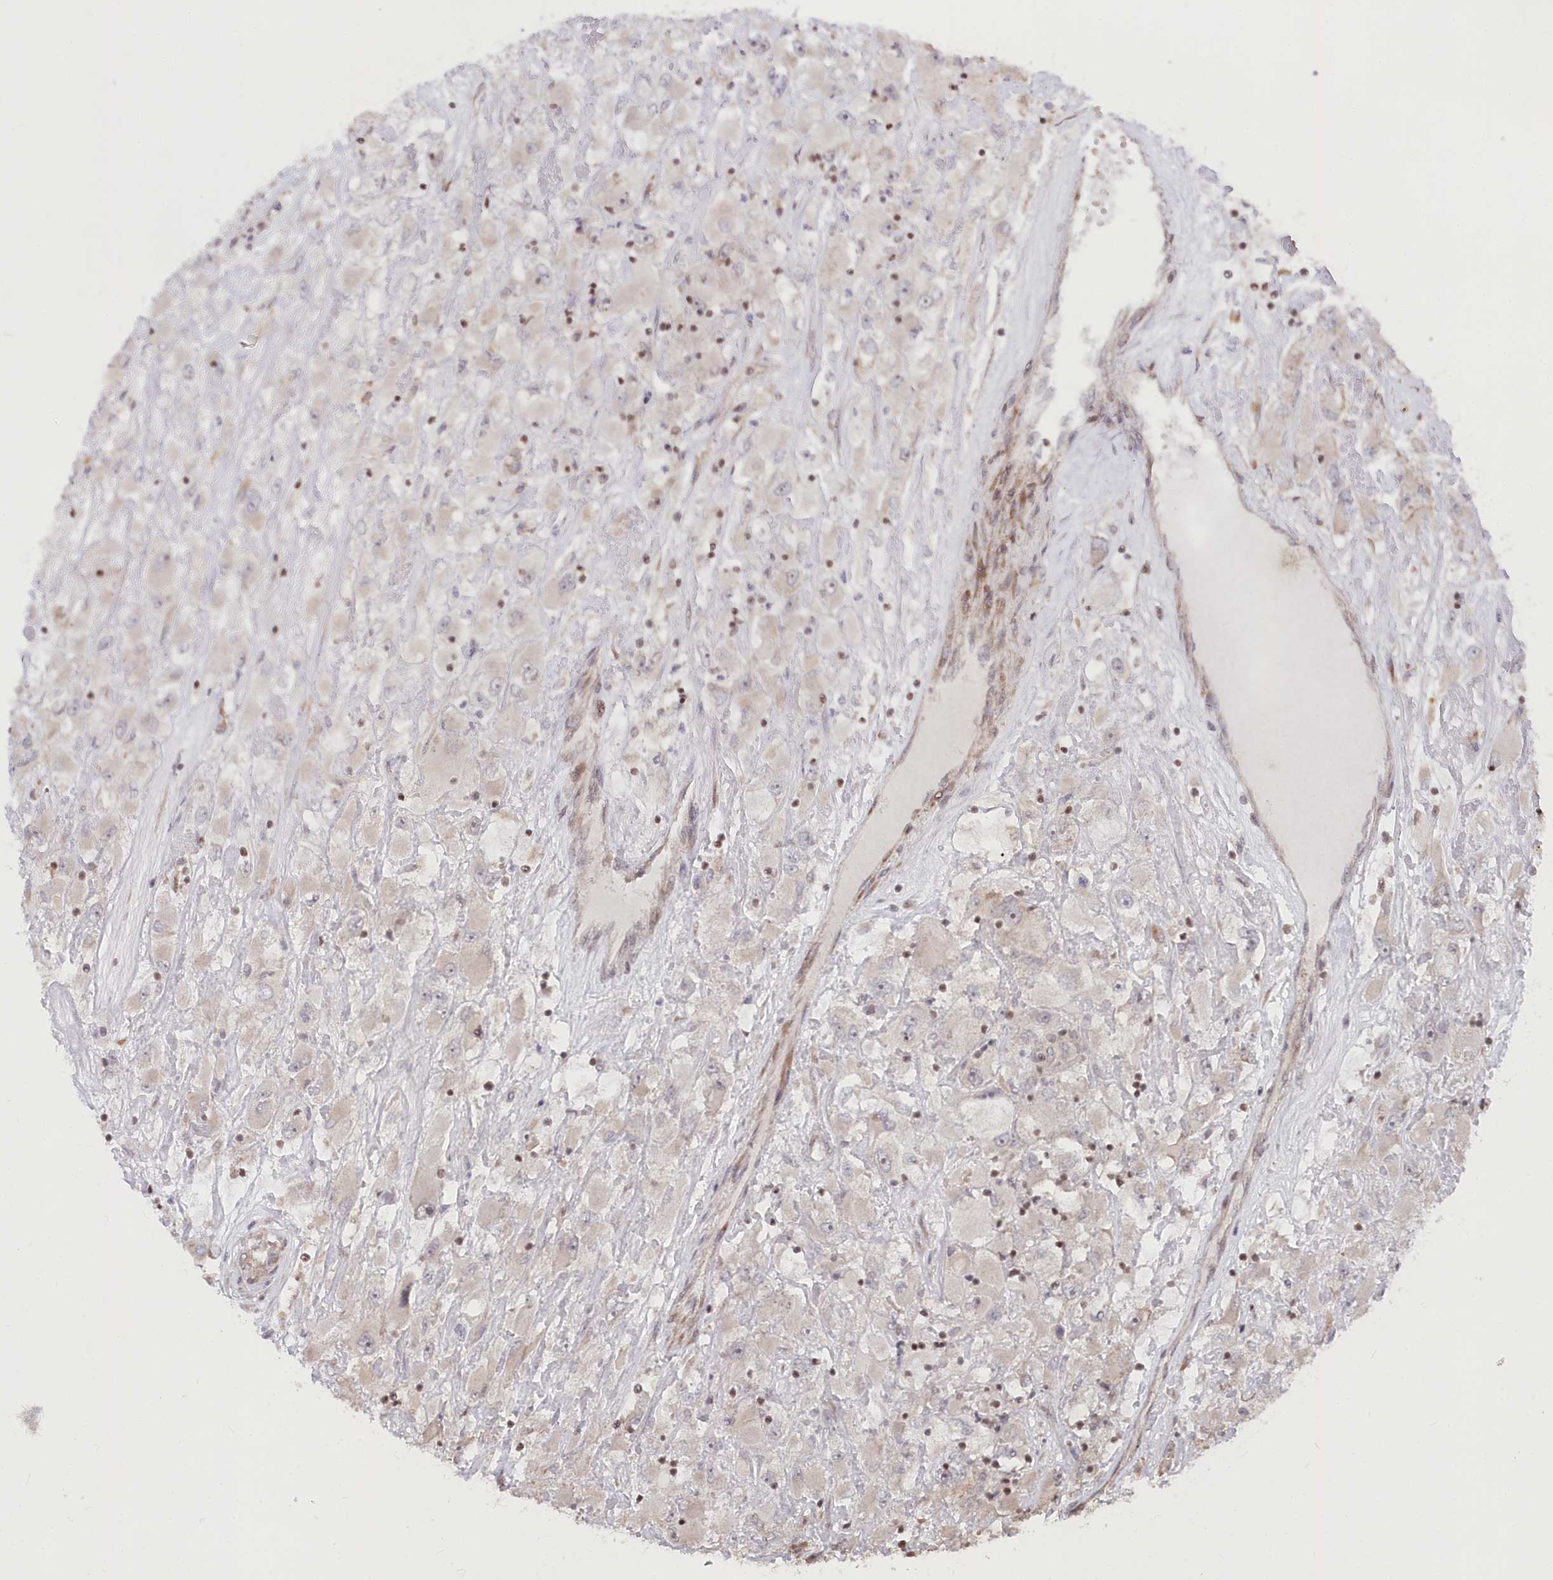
{"staining": {"intensity": "negative", "quantity": "none", "location": "none"}, "tissue": "renal cancer", "cell_type": "Tumor cells", "image_type": "cancer", "snomed": [{"axis": "morphology", "description": "Adenocarcinoma, NOS"}, {"axis": "topography", "description": "Kidney"}], "caption": "Immunohistochemistry (IHC) image of renal adenocarcinoma stained for a protein (brown), which displays no staining in tumor cells.", "gene": "CGGBP1", "patient": {"sex": "female", "age": 52}}